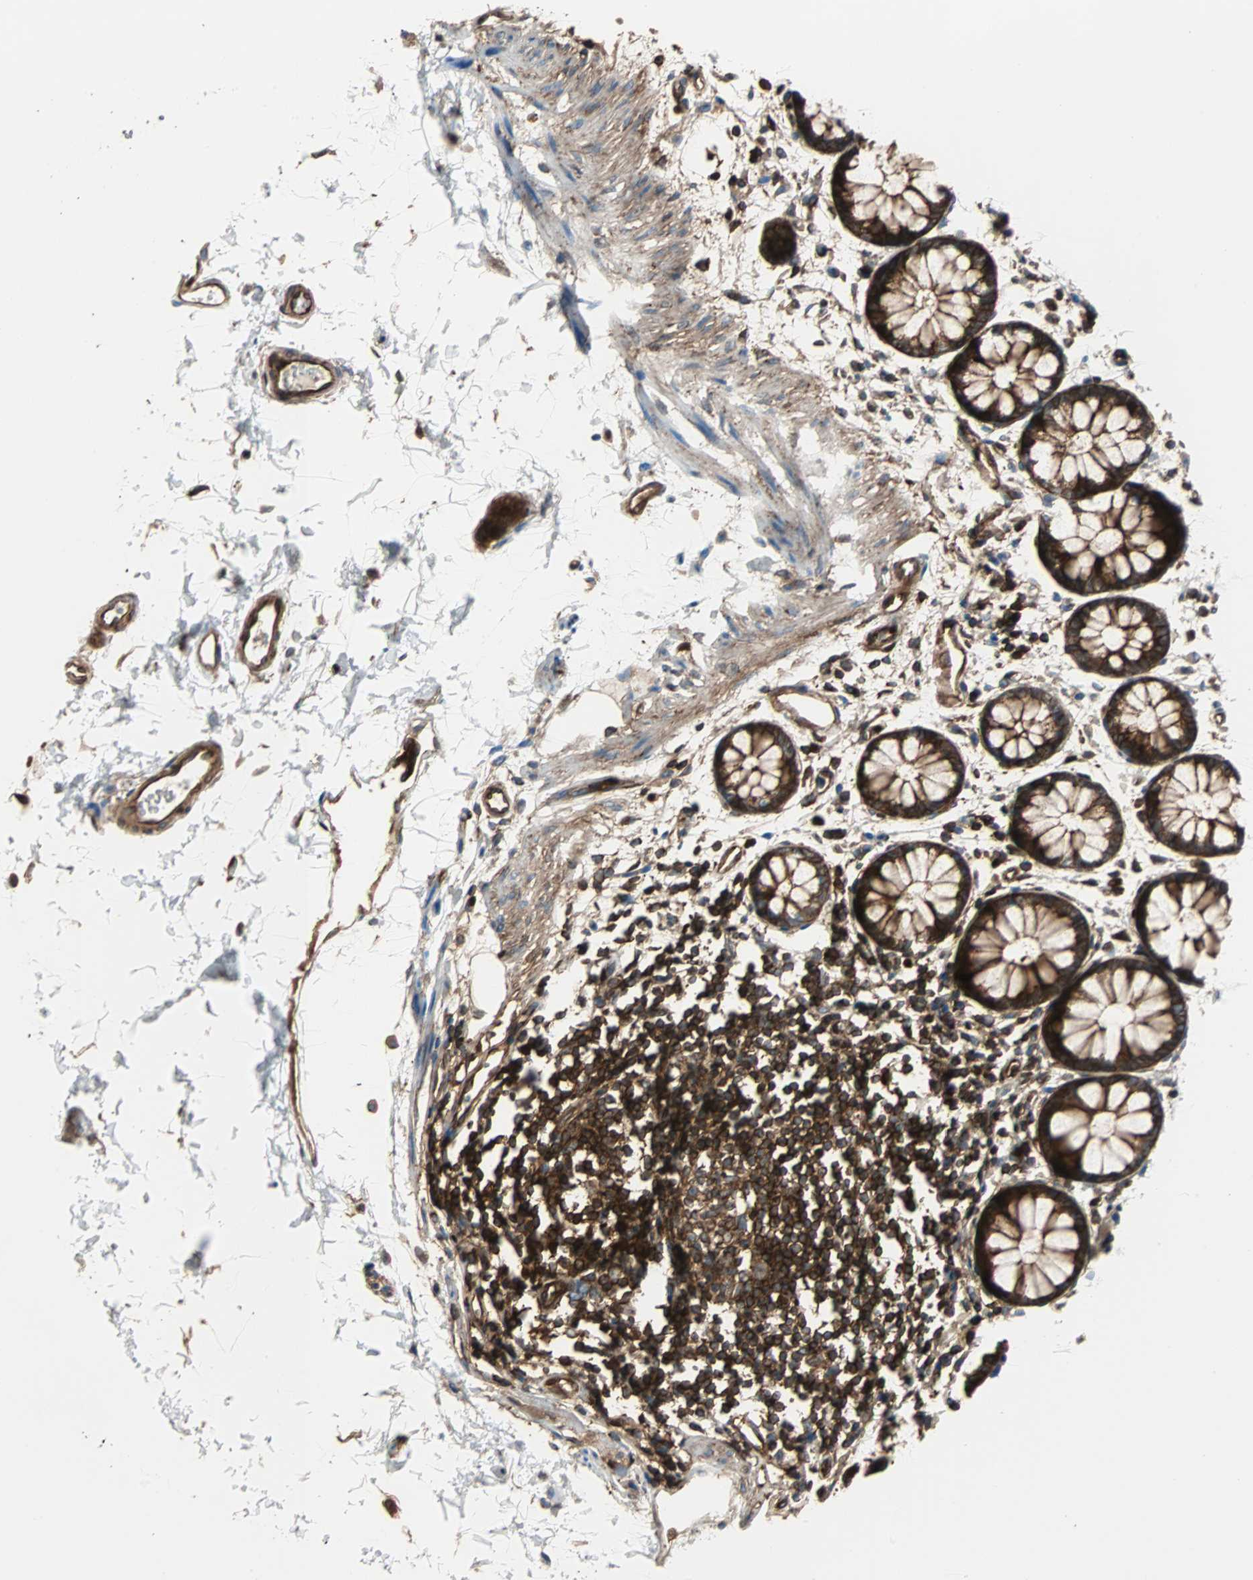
{"staining": {"intensity": "strong", "quantity": ">75%", "location": "cytoplasmic/membranous"}, "tissue": "rectum", "cell_type": "Glandular cells", "image_type": "normal", "snomed": [{"axis": "morphology", "description": "Normal tissue, NOS"}, {"axis": "topography", "description": "Rectum"}], "caption": "IHC image of normal rectum: human rectum stained using immunohistochemistry displays high levels of strong protein expression localized specifically in the cytoplasmic/membranous of glandular cells, appearing as a cytoplasmic/membranous brown color.", "gene": "RELA", "patient": {"sex": "female", "age": 66}}